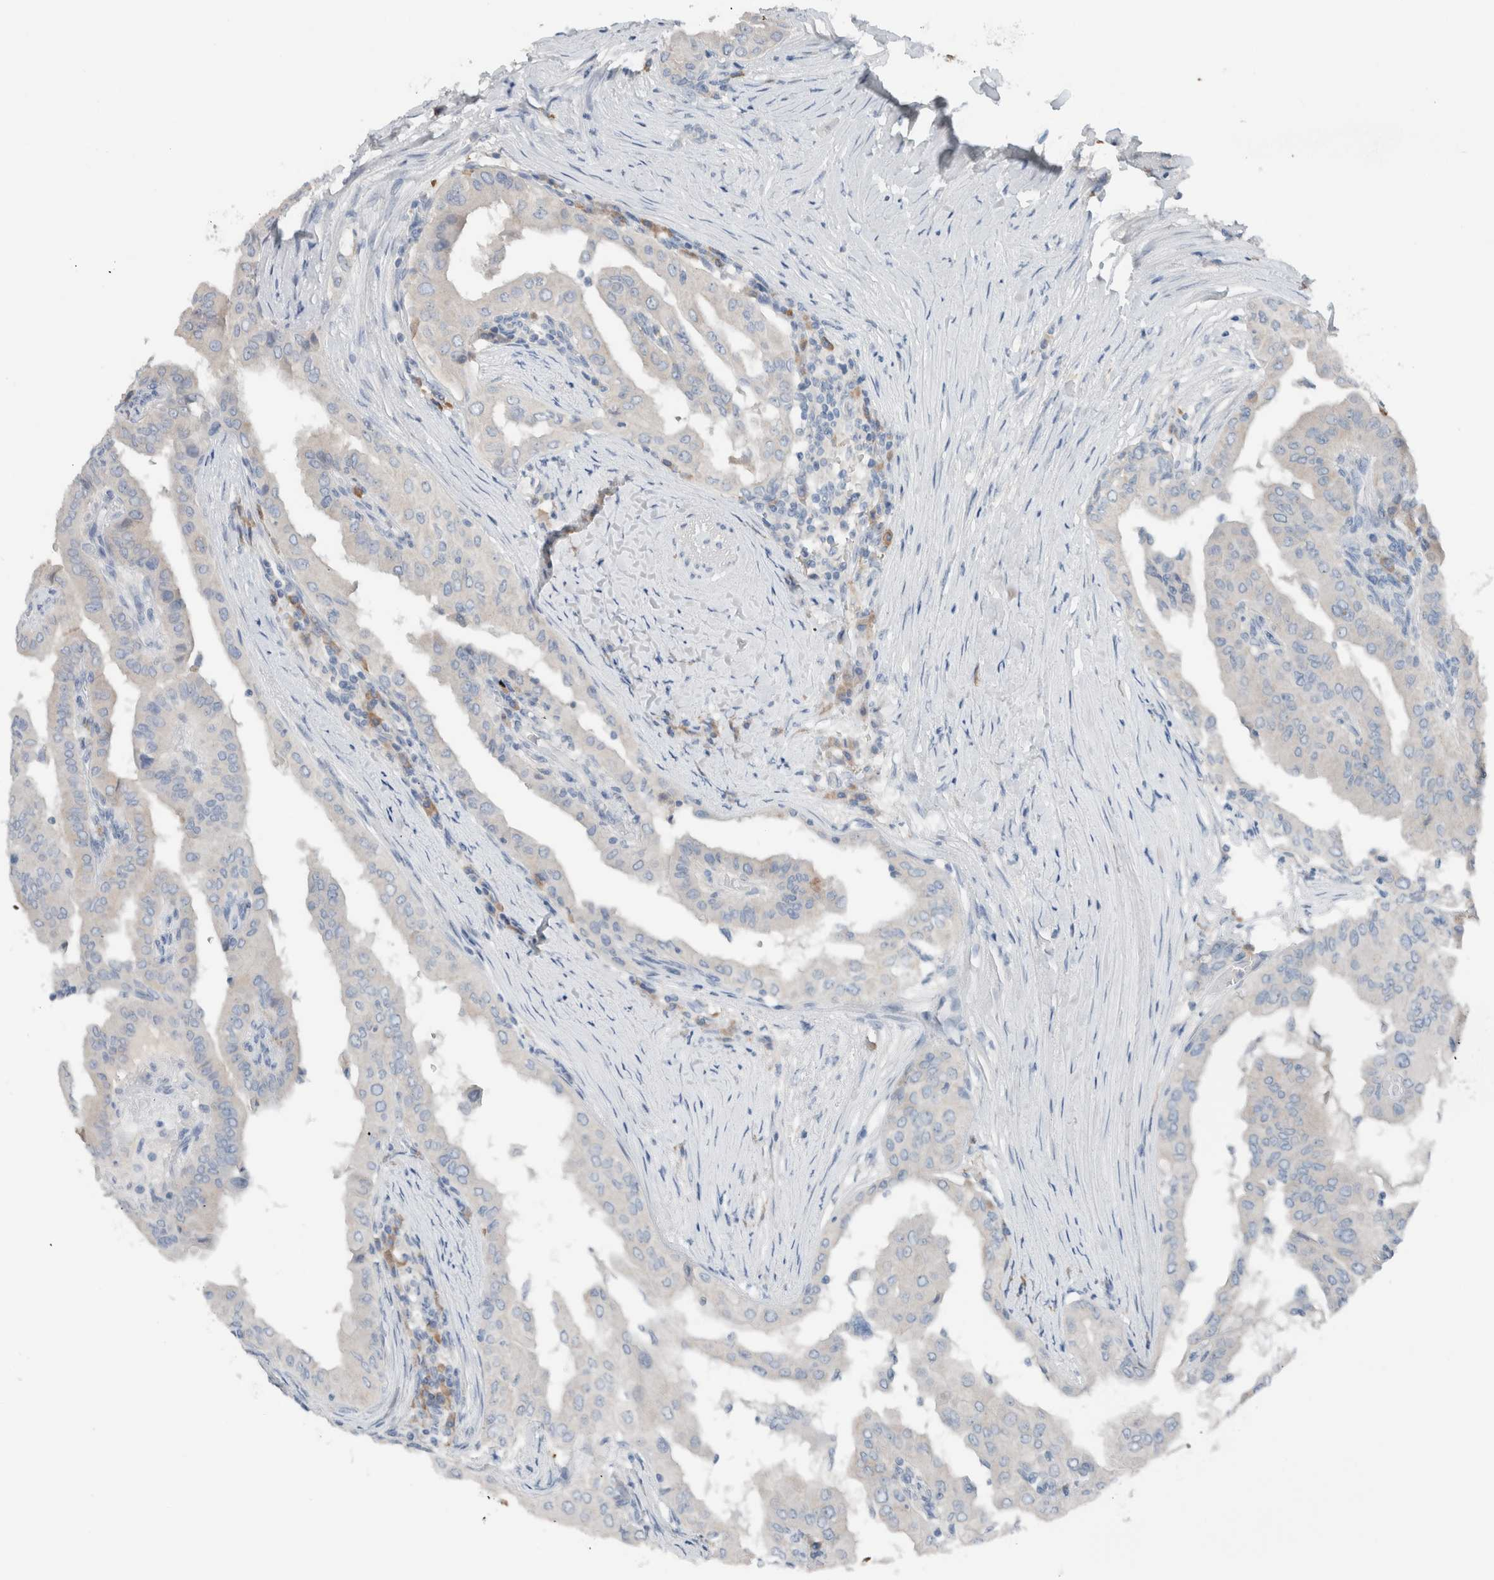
{"staining": {"intensity": "negative", "quantity": "none", "location": "none"}, "tissue": "thyroid cancer", "cell_type": "Tumor cells", "image_type": "cancer", "snomed": [{"axis": "morphology", "description": "Papillary adenocarcinoma, NOS"}, {"axis": "topography", "description": "Thyroid gland"}], "caption": "Tumor cells are negative for brown protein staining in thyroid papillary adenocarcinoma.", "gene": "DUOX1", "patient": {"sex": "male", "age": 33}}